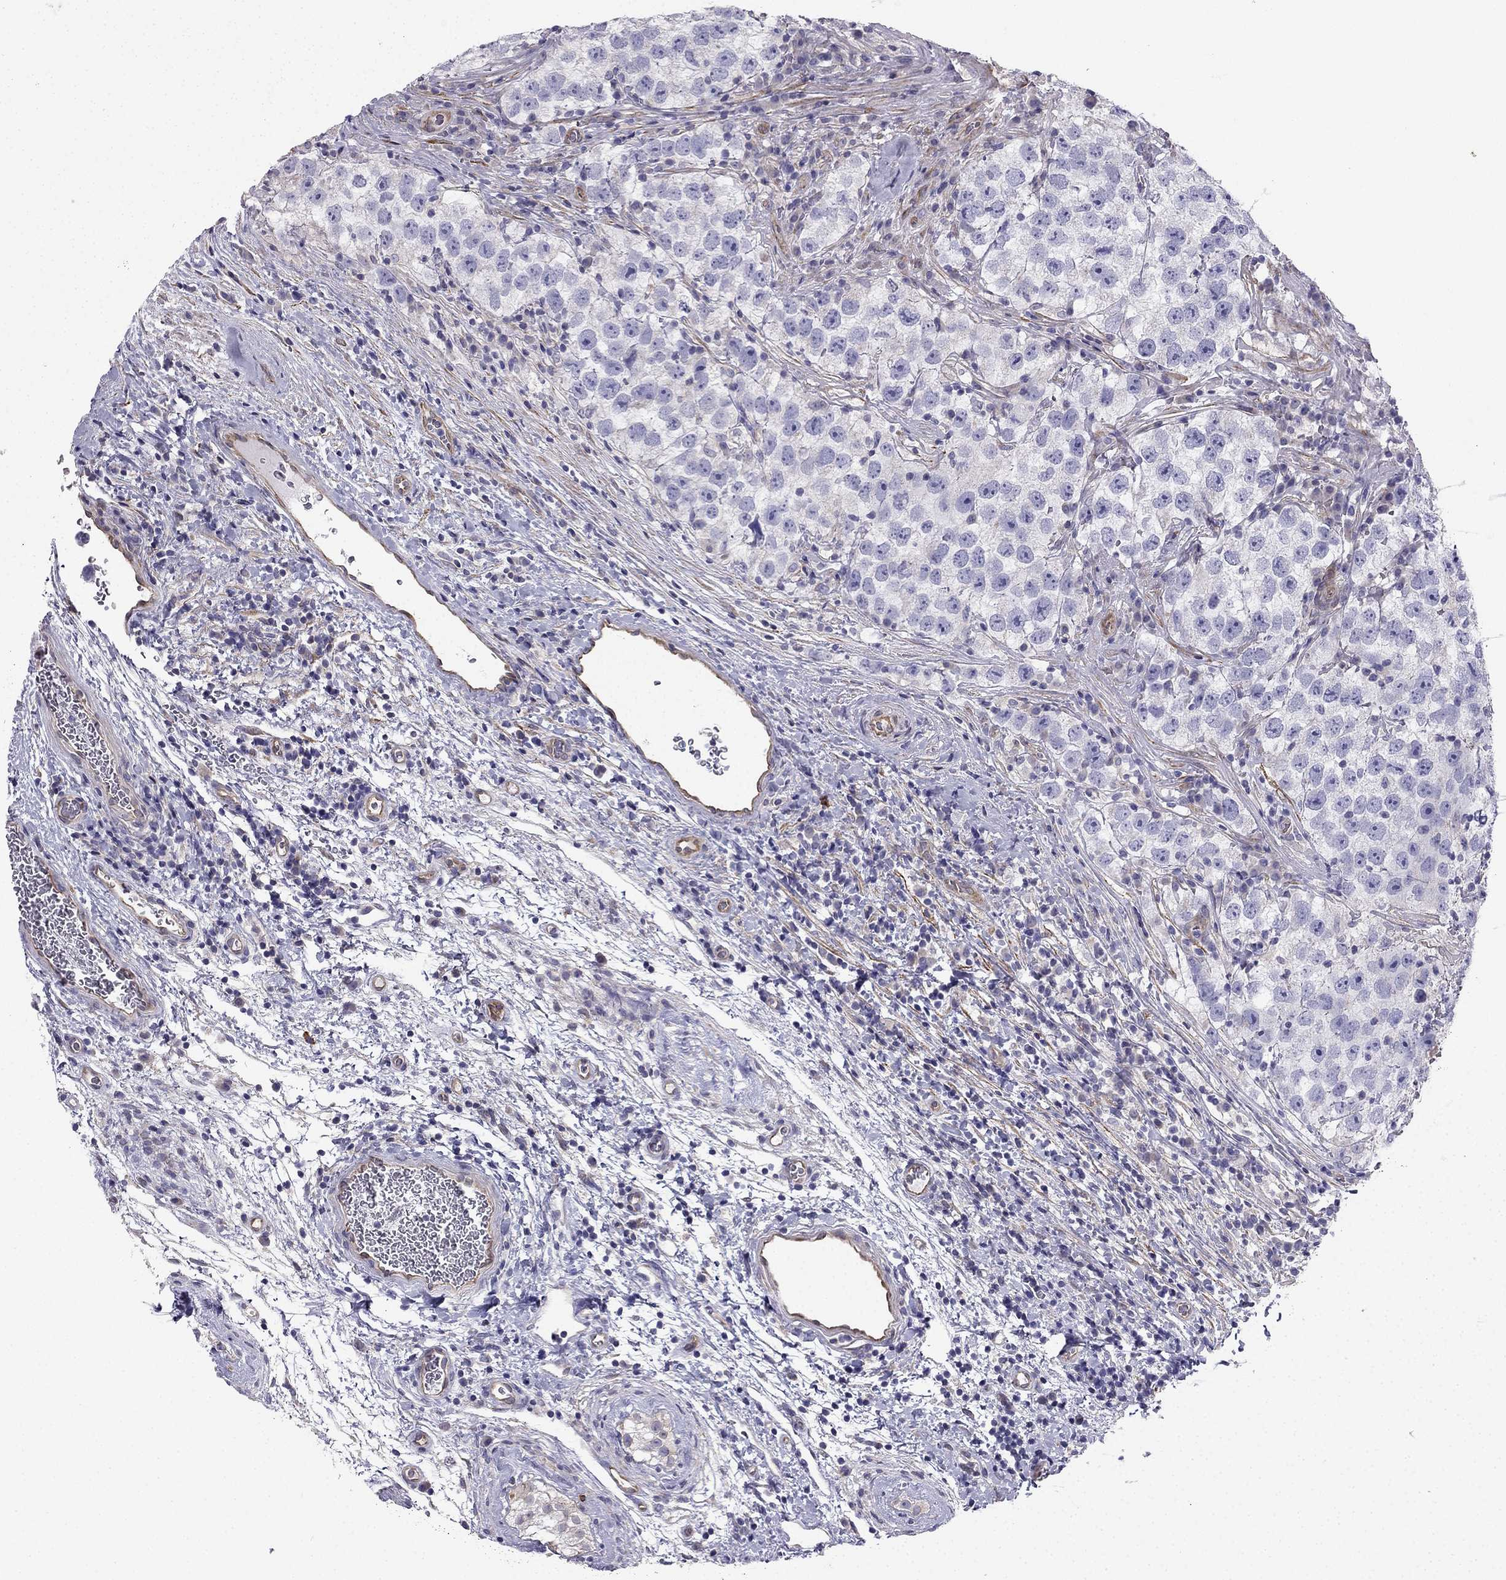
{"staining": {"intensity": "negative", "quantity": "none", "location": "none"}, "tissue": "testis cancer", "cell_type": "Tumor cells", "image_type": "cancer", "snomed": [{"axis": "morphology", "description": "Normal tissue, NOS"}, {"axis": "morphology", "description": "Seminoma, NOS"}, {"axis": "topography", "description": "Testis"}], "caption": "Immunohistochemistry of testis cancer demonstrates no positivity in tumor cells. The staining was performed using DAB to visualize the protein expression in brown, while the nuclei were stained in blue with hematoxylin (Magnification: 20x).", "gene": "ENOX1", "patient": {"sex": "male", "age": 31}}